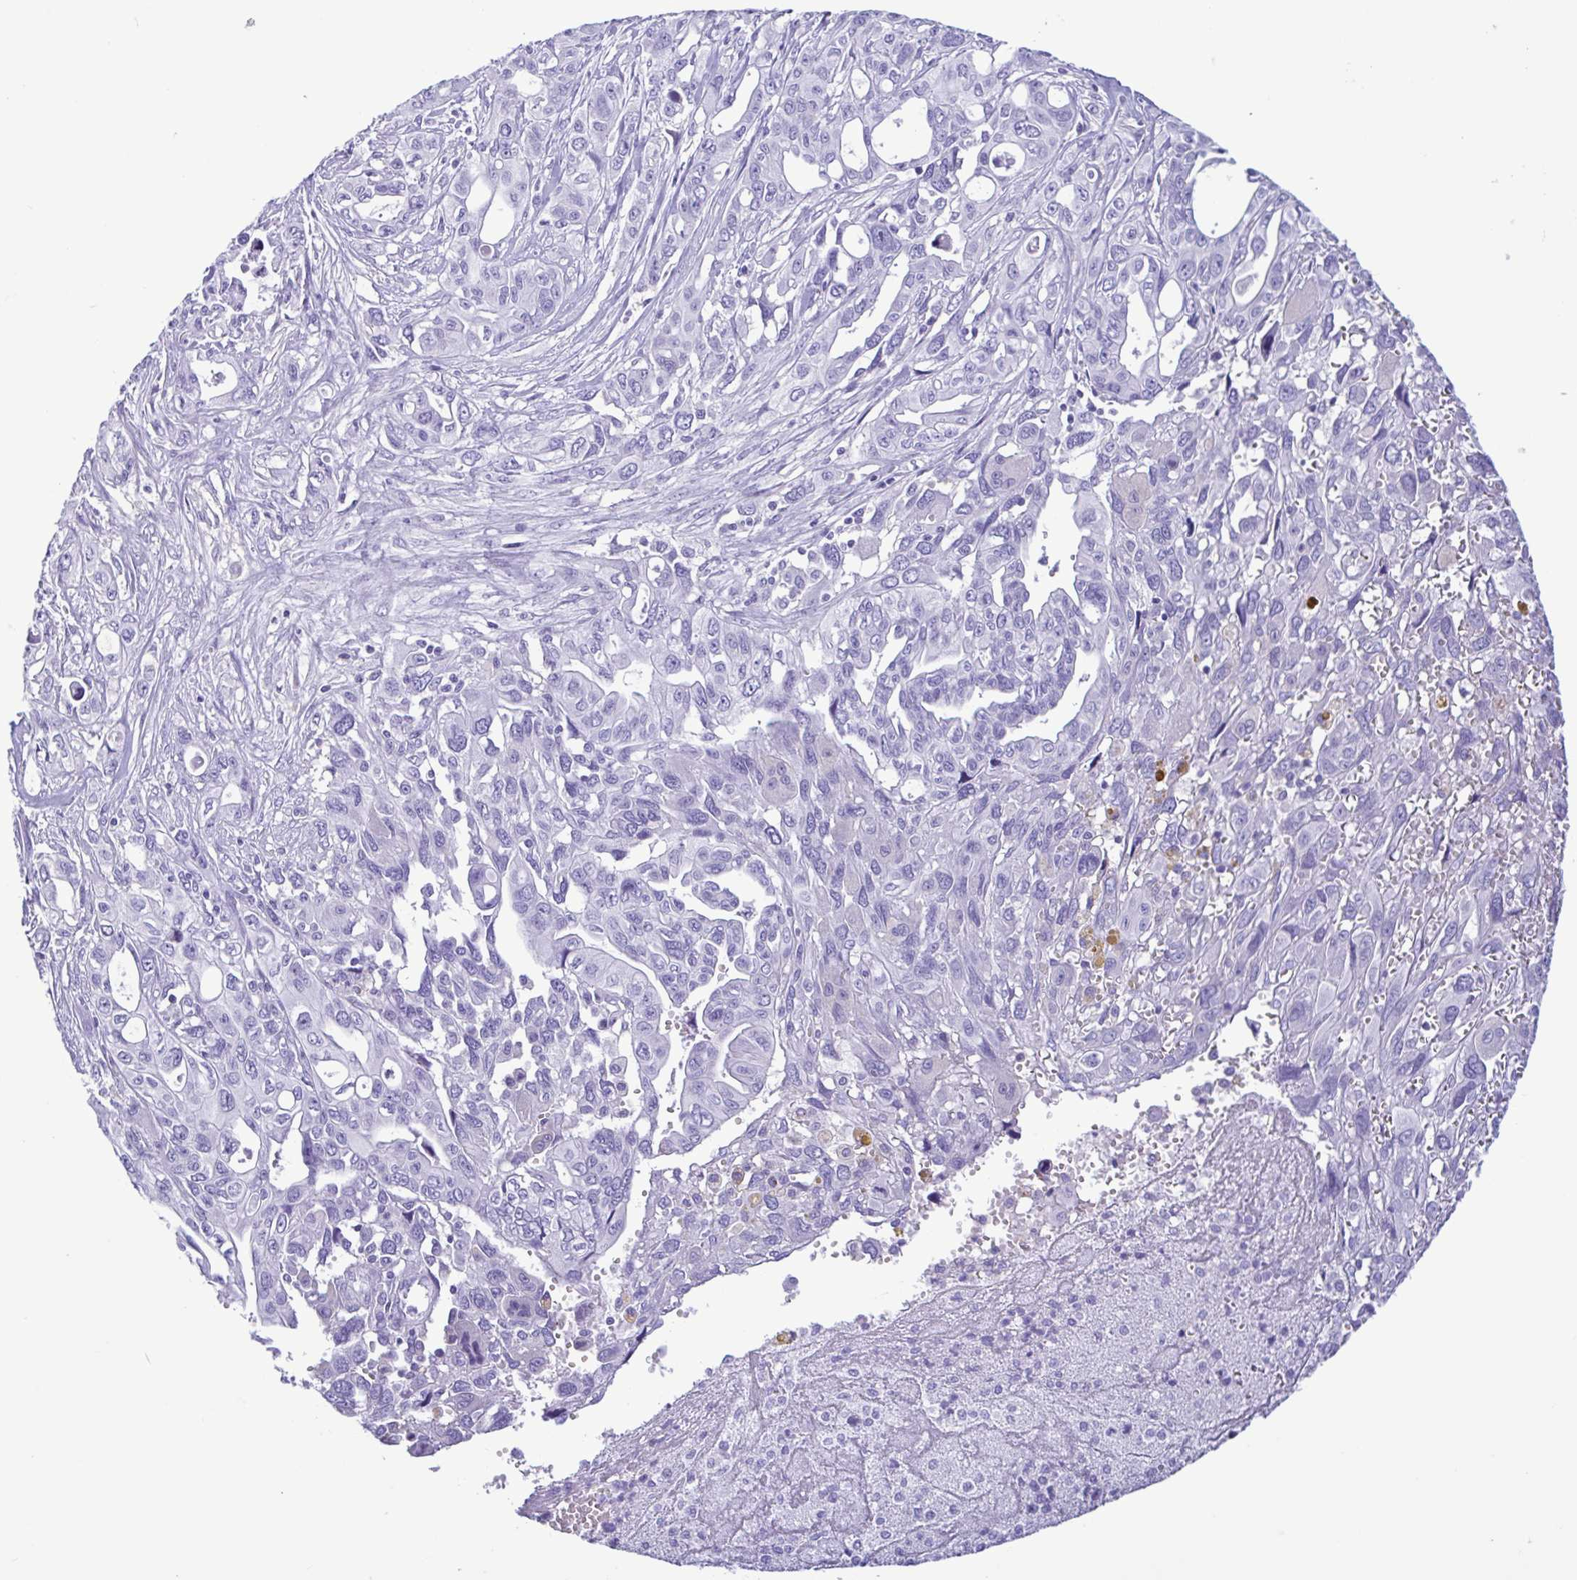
{"staining": {"intensity": "negative", "quantity": "none", "location": "none"}, "tissue": "pancreatic cancer", "cell_type": "Tumor cells", "image_type": "cancer", "snomed": [{"axis": "morphology", "description": "Adenocarcinoma, NOS"}, {"axis": "topography", "description": "Pancreas"}], "caption": "High power microscopy image of an immunohistochemistry image of adenocarcinoma (pancreatic), revealing no significant expression in tumor cells.", "gene": "SPATA16", "patient": {"sex": "female", "age": 47}}